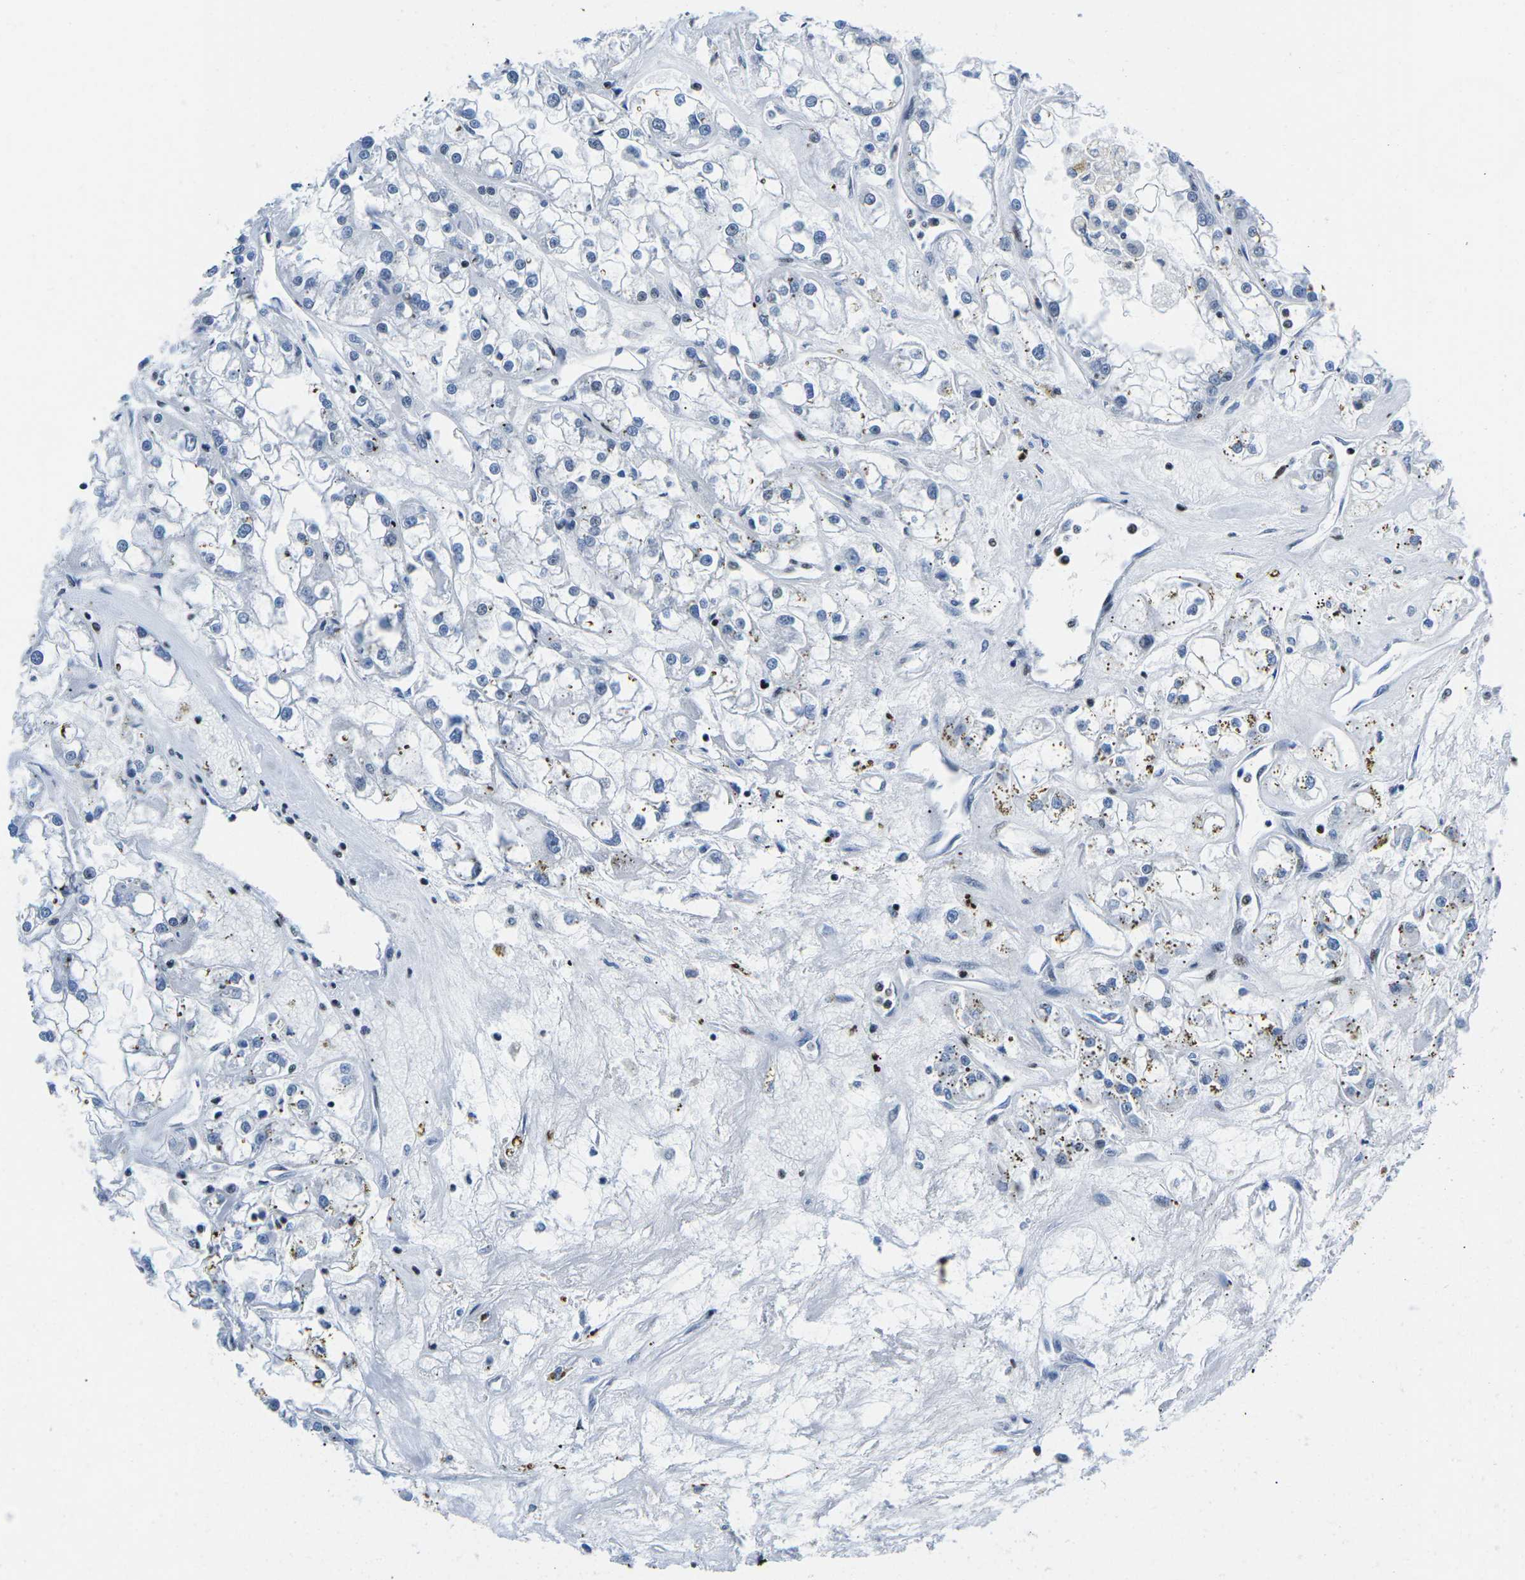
{"staining": {"intensity": "negative", "quantity": "none", "location": "none"}, "tissue": "renal cancer", "cell_type": "Tumor cells", "image_type": "cancer", "snomed": [{"axis": "morphology", "description": "Adenocarcinoma, NOS"}, {"axis": "topography", "description": "Kidney"}], "caption": "Immunohistochemistry (IHC) histopathology image of human adenocarcinoma (renal) stained for a protein (brown), which demonstrates no expression in tumor cells. Nuclei are stained in blue.", "gene": "ATF1", "patient": {"sex": "female", "age": 52}}